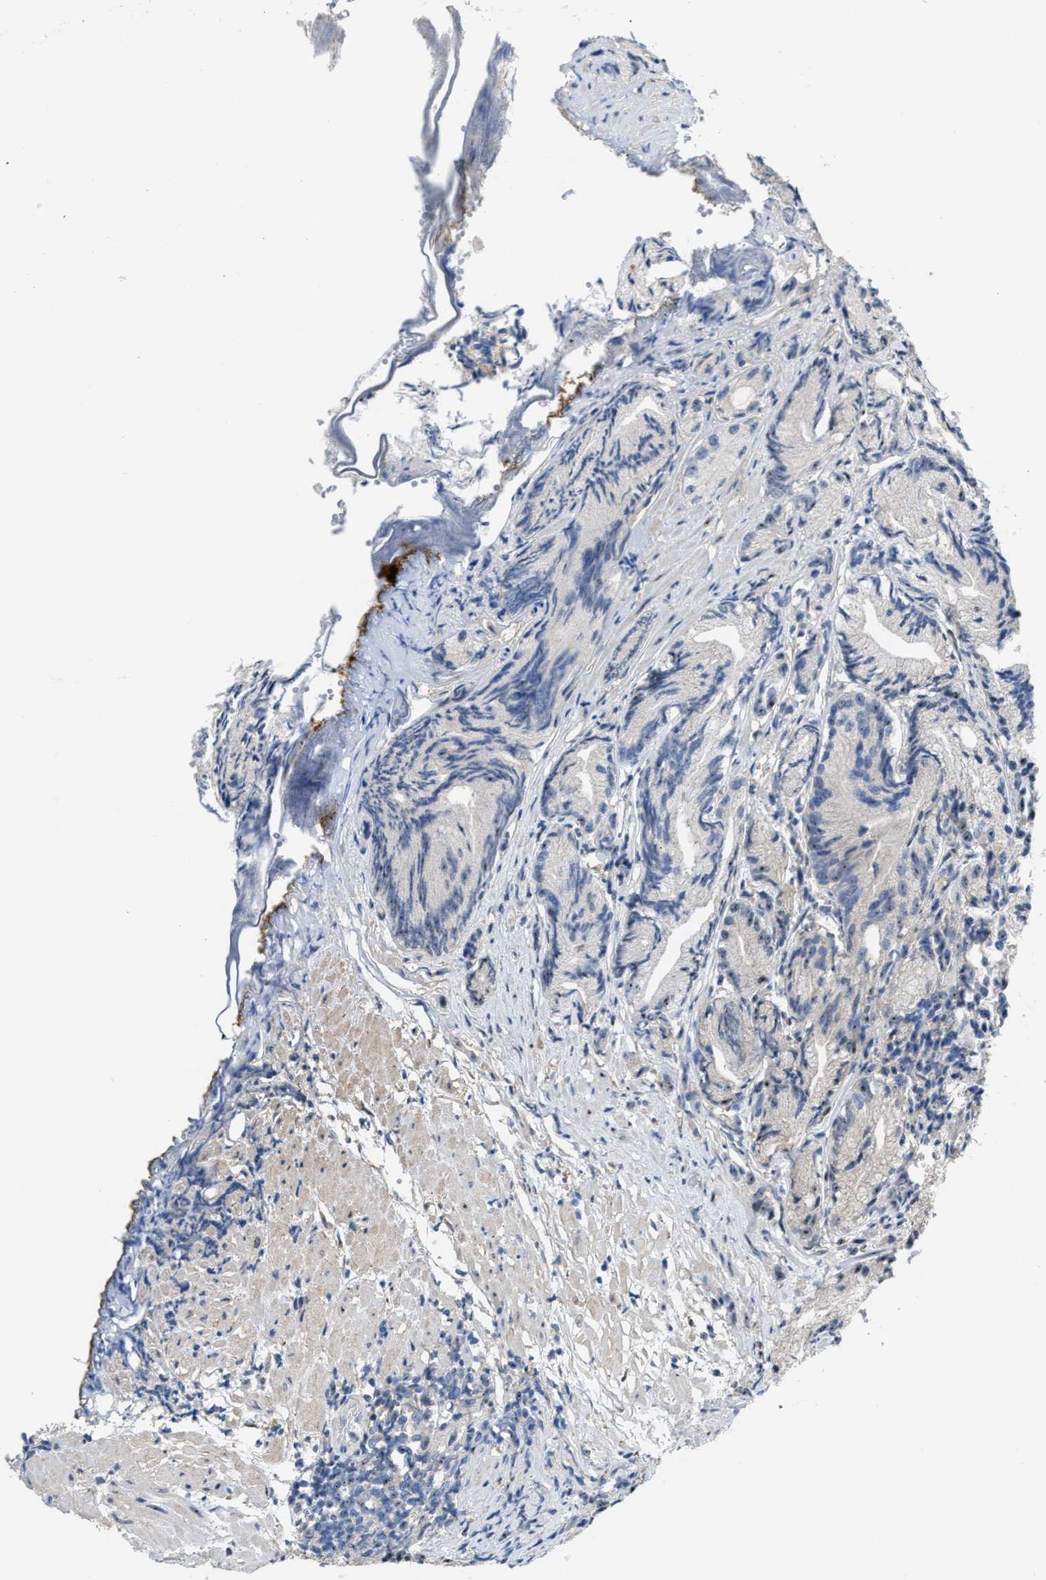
{"staining": {"intensity": "weak", "quantity": "<25%", "location": "nuclear"}, "tissue": "prostate cancer", "cell_type": "Tumor cells", "image_type": "cancer", "snomed": [{"axis": "morphology", "description": "Adenocarcinoma, Low grade"}, {"axis": "topography", "description": "Prostate"}], "caption": "Photomicrograph shows no significant protein staining in tumor cells of prostate adenocarcinoma (low-grade).", "gene": "ZNF783", "patient": {"sex": "male", "age": 89}}